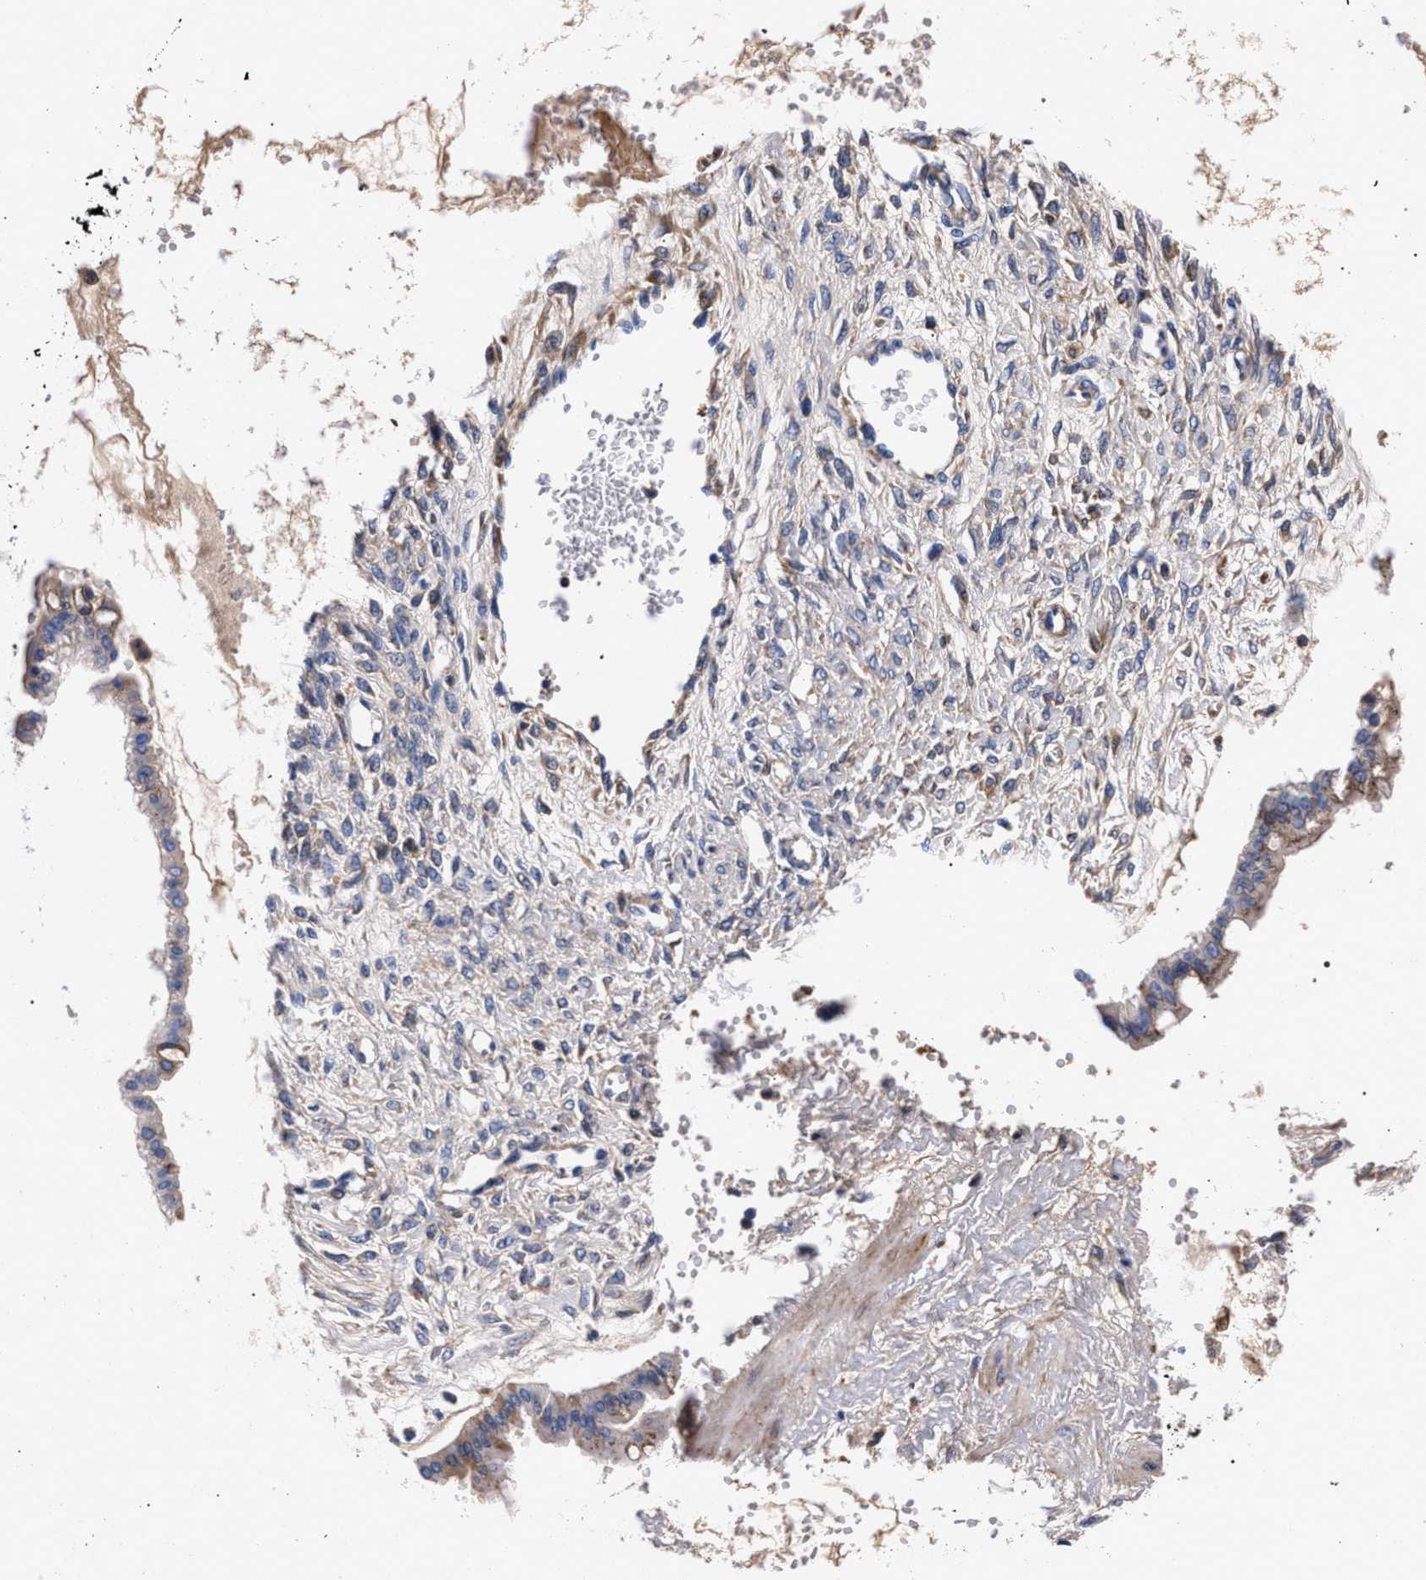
{"staining": {"intensity": "moderate", "quantity": "<25%", "location": "cytoplasmic/membranous"}, "tissue": "ovarian cancer", "cell_type": "Tumor cells", "image_type": "cancer", "snomed": [{"axis": "morphology", "description": "Cystadenocarcinoma, mucinous, NOS"}, {"axis": "topography", "description": "Ovary"}], "caption": "Protein analysis of mucinous cystadenocarcinoma (ovarian) tissue displays moderate cytoplasmic/membranous positivity in about <25% of tumor cells.", "gene": "ACOX1", "patient": {"sex": "female", "age": 73}}